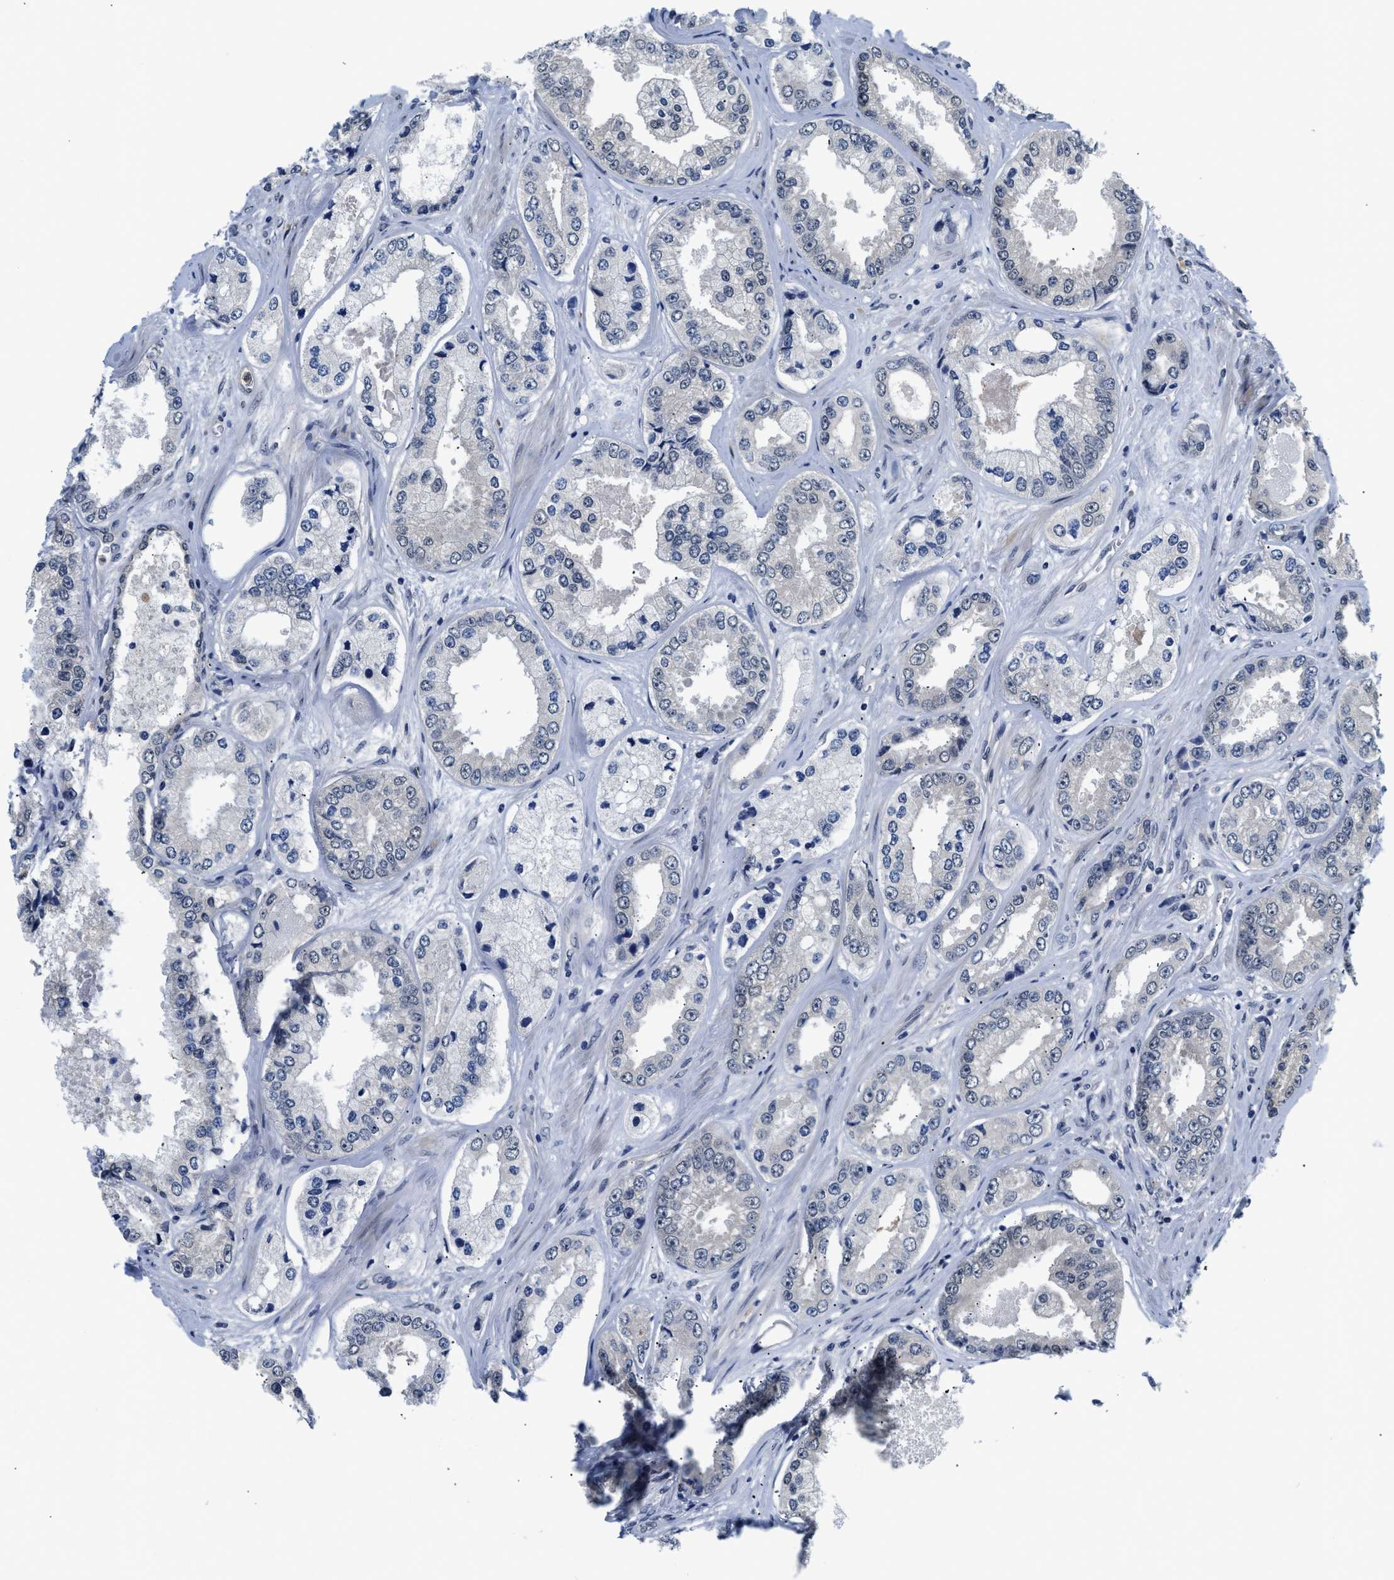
{"staining": {"intensity": "negative", "quantity": "none", "location": "none"}, "tissue": "prostate cancer", "cell_type": "Tumor cells", "image_type": "cancer", "snomed": [{"axis": "morphology", "description": "Adenocarcinoma, High grade"}, {"axis": "topography", "description": "Prostate"}], "caption": "Tumor cells are negative for protein expression in human prostate adenocarcinoma (high-grade). (IHC, brightfield microscopy, high magnification).", "gene": "SMAD4", "patient": {"sex": "male", "age": 61}}